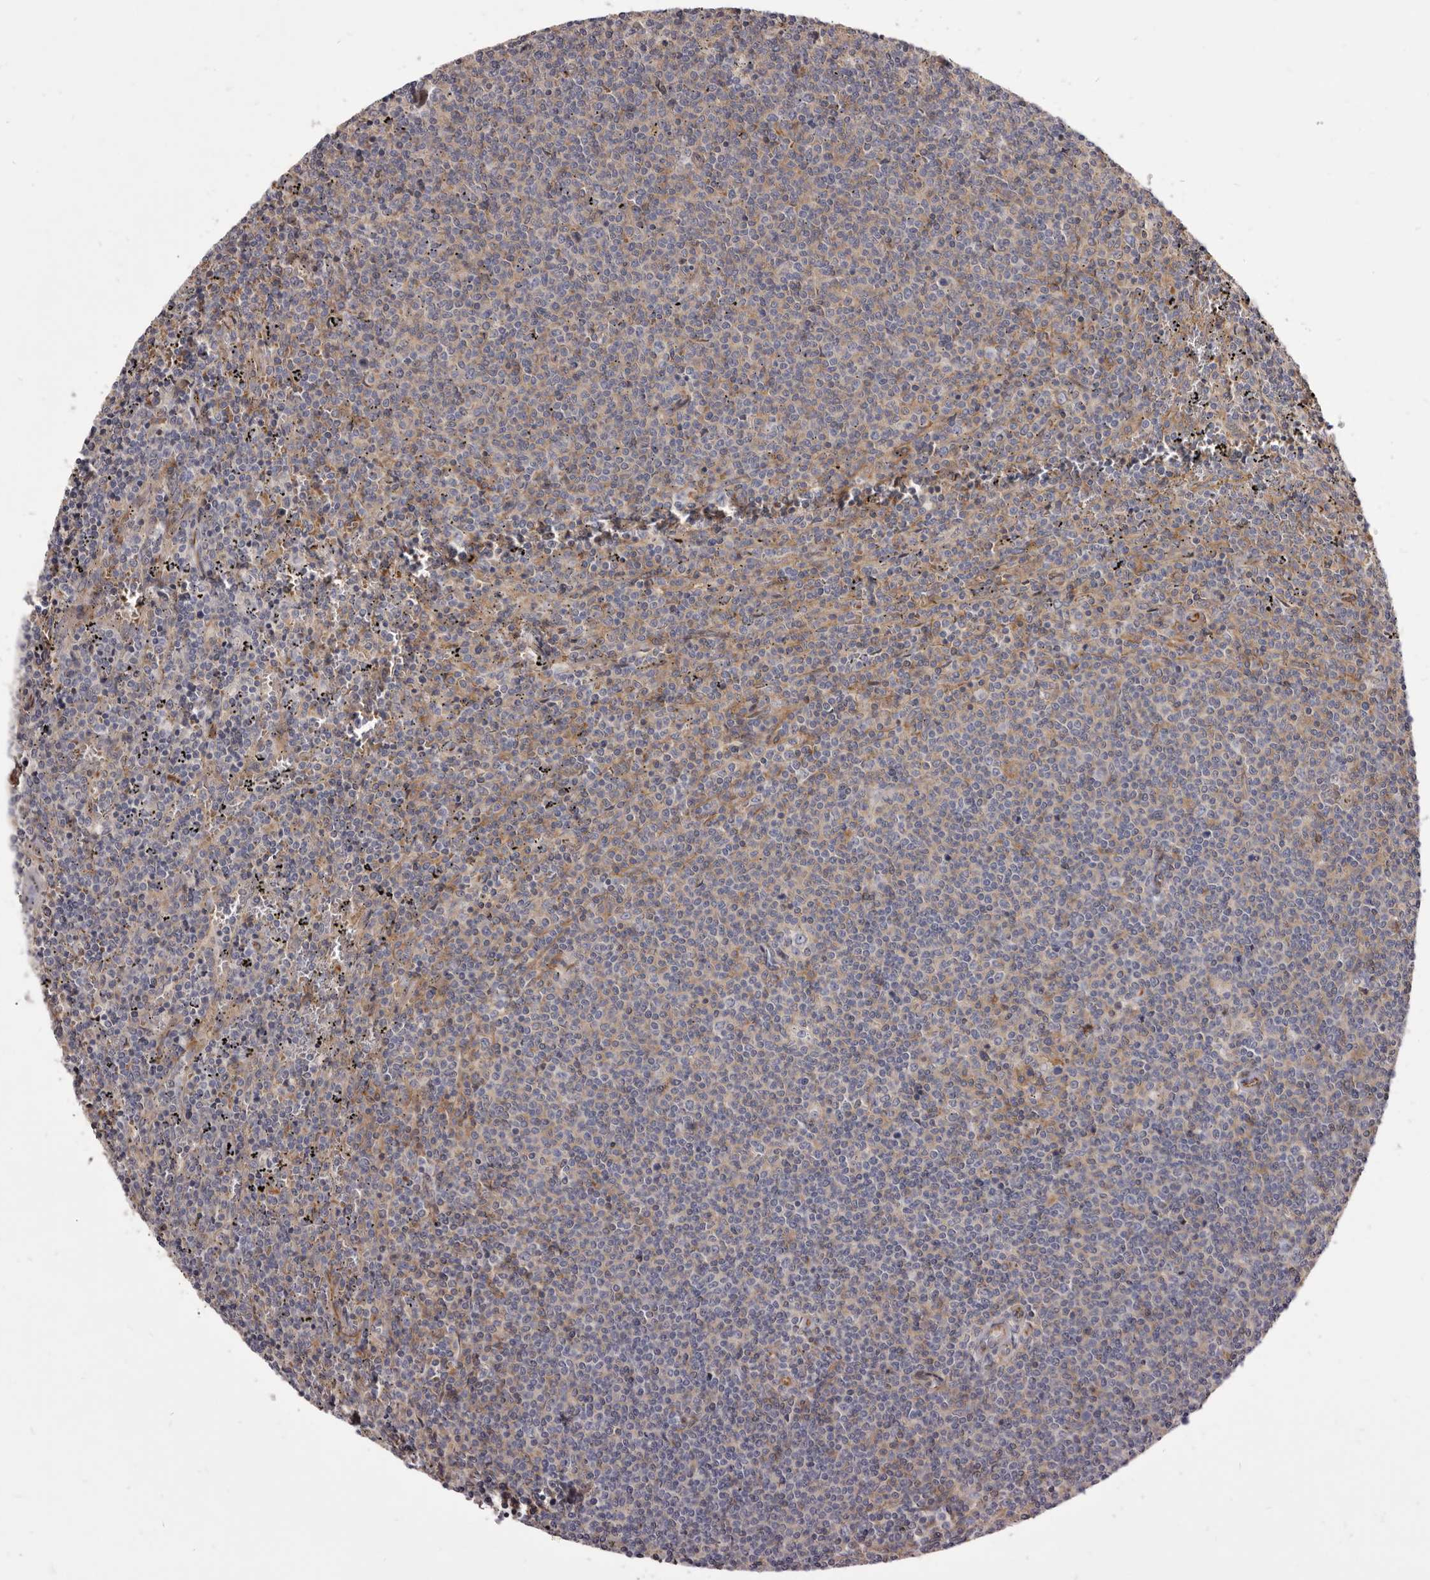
{"staining": {"intensity": "negative", "quantity": "none", "location": "none"}, "tissue": "lymphoma", "cell_type": "Tumor cells", "image_type": "cancer", "snomed": [{"axis": "morphology", "description": "Malignant lymphoma, non-Hodgkin's type, Low grade"}, {"axis": "topography", "description": "Spleen"}], "caption": "Tumor cells show no significant staining in malignant lymphoma, non-Hodgkin's type (low-grade).", "gene": "FAS", "patient": {"sex": "female", "age": 50}}